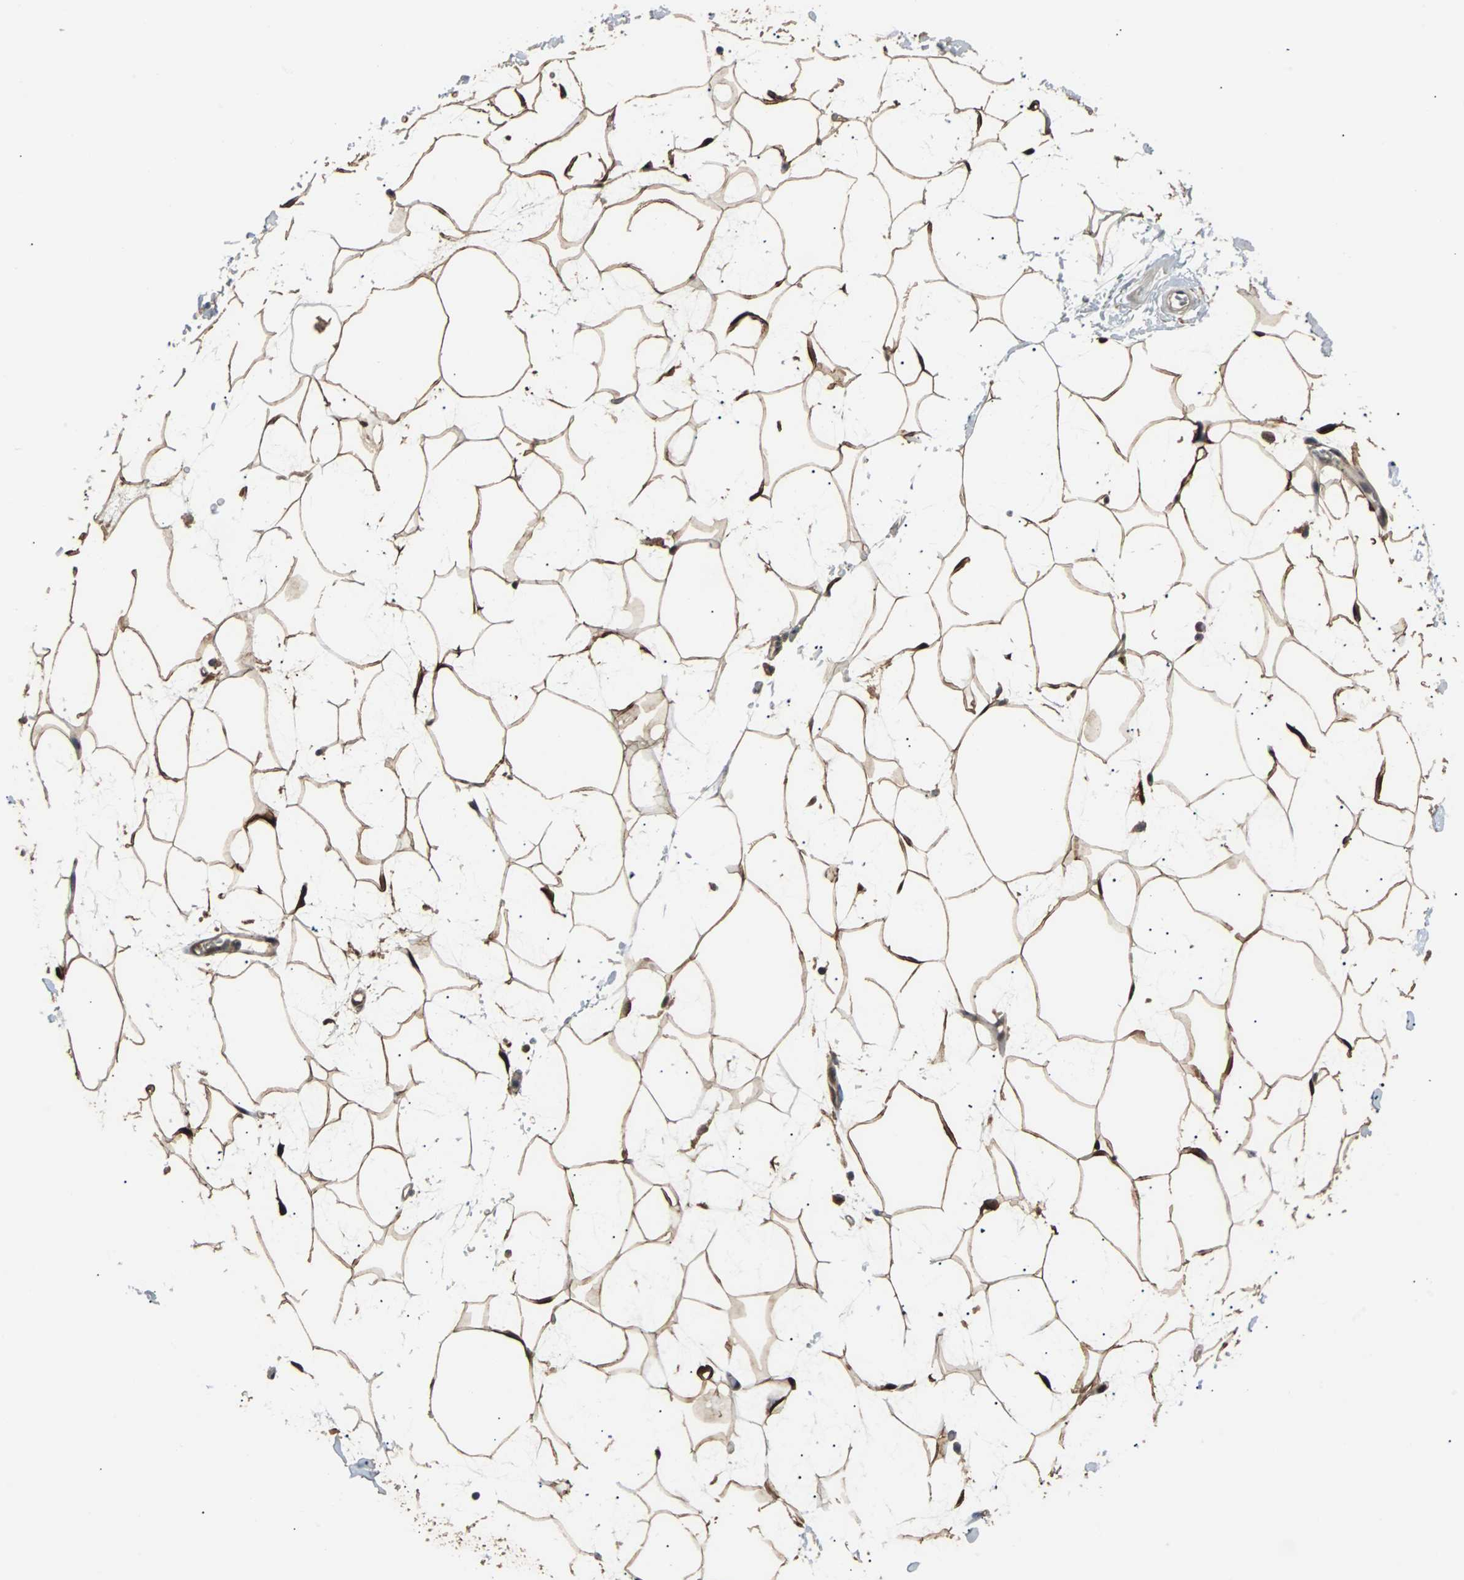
{"staining": {"intensity": "strong", "quantity": ">75%", "location": "cytoplasmic/membranous,nuclear"}, "tissue": "adipose tissue", "cell_type": "Adipocytes", "image_type": "normal", "snomed": [{"axis": "morphology", "description": "Normal tissue, NOS"}, {"axis": "topography", "description": "Soft tissue"}], "caption": "Protein staining by immunohistochemistry displays strong cytoplasmic/membranous,nuclear expression in approximately >75% of adipocytes in normal adipose tissue. (IHC, brightfield microscopy, high magnification).", "gene": "PRDX6", "patient": {"sex": "male", "age": 72}}